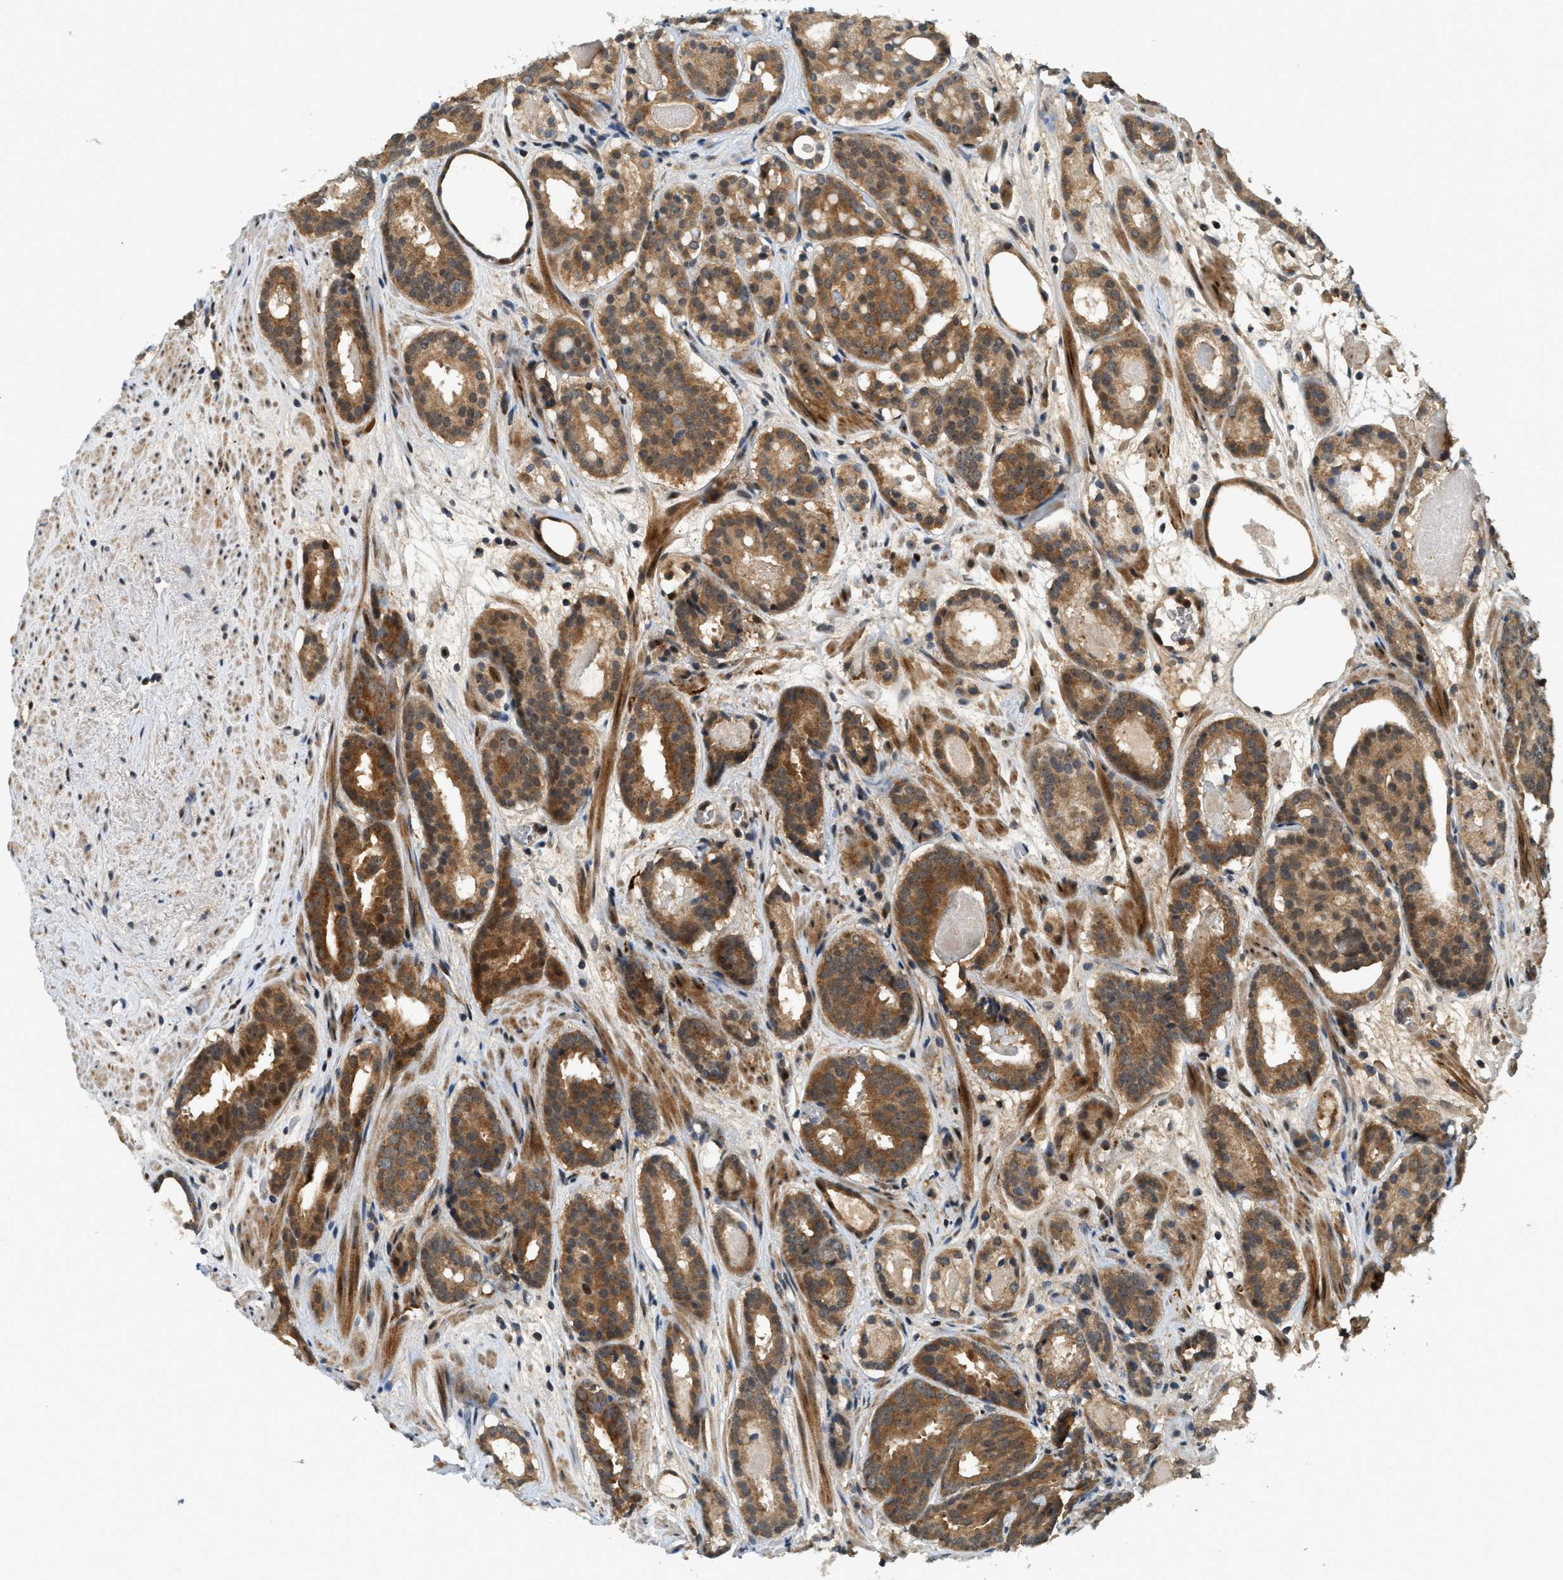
{"staining": {"intensity": "moderate", "quantity": ">75%", "location": "cytoplasmic/membranous"}, "tissue": "prostate cancer", "cell_type": "Tumor cells", "image_type": "cancer", "snomed": [{"axis": "morphology", "description": "Adenocarcinoma, Low grade"}, {"axis": "topography", "description": "Prostate"}], "caption": "Protein staining reveals moderate cytoplasmic/membranous positivity in approximately >75% of tumor cells in adenocarcinoma (low-grade) (prostate).", "gene": "TRAPPC14", "patient": {"sex": "male", "age": 69}}